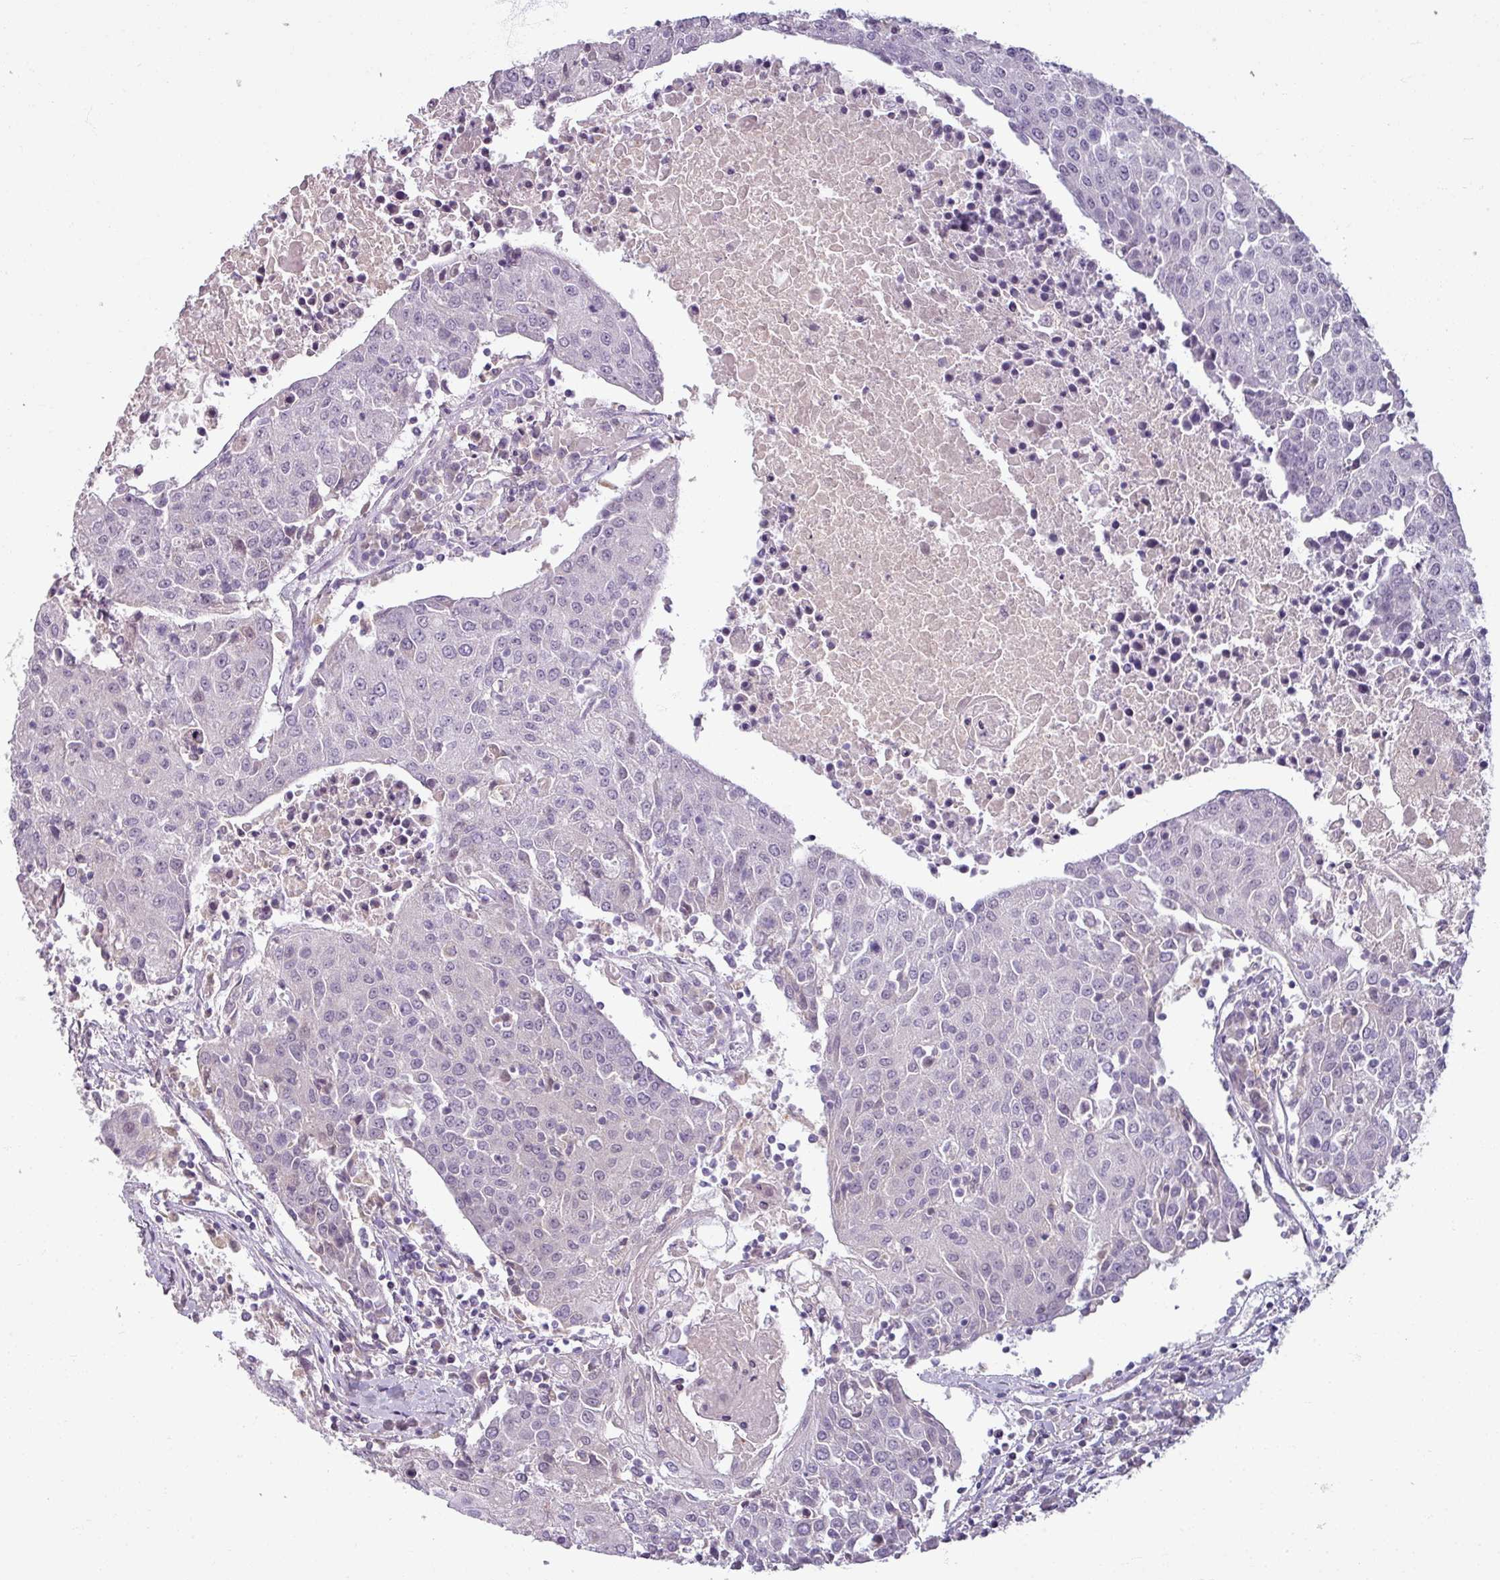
{"staining": {"intensity": "negative", "quantity": "none", "location": "none"}, "tissue": "urothelial cancer", "cell_type": "Tumor cells", "image_type": "cancer", "snomed": [{"axis": "morphology", "description": "Urothelial carcinoma, High grade"}, {"axis": "topography", "description": "Urinary bladder"}], "caption": "An image of human urothelial carcinoma (high-grade) is negative for staining in tumor cells.", "gene": "UVSSA", "patient": {"sex": "female", "age": 85}}